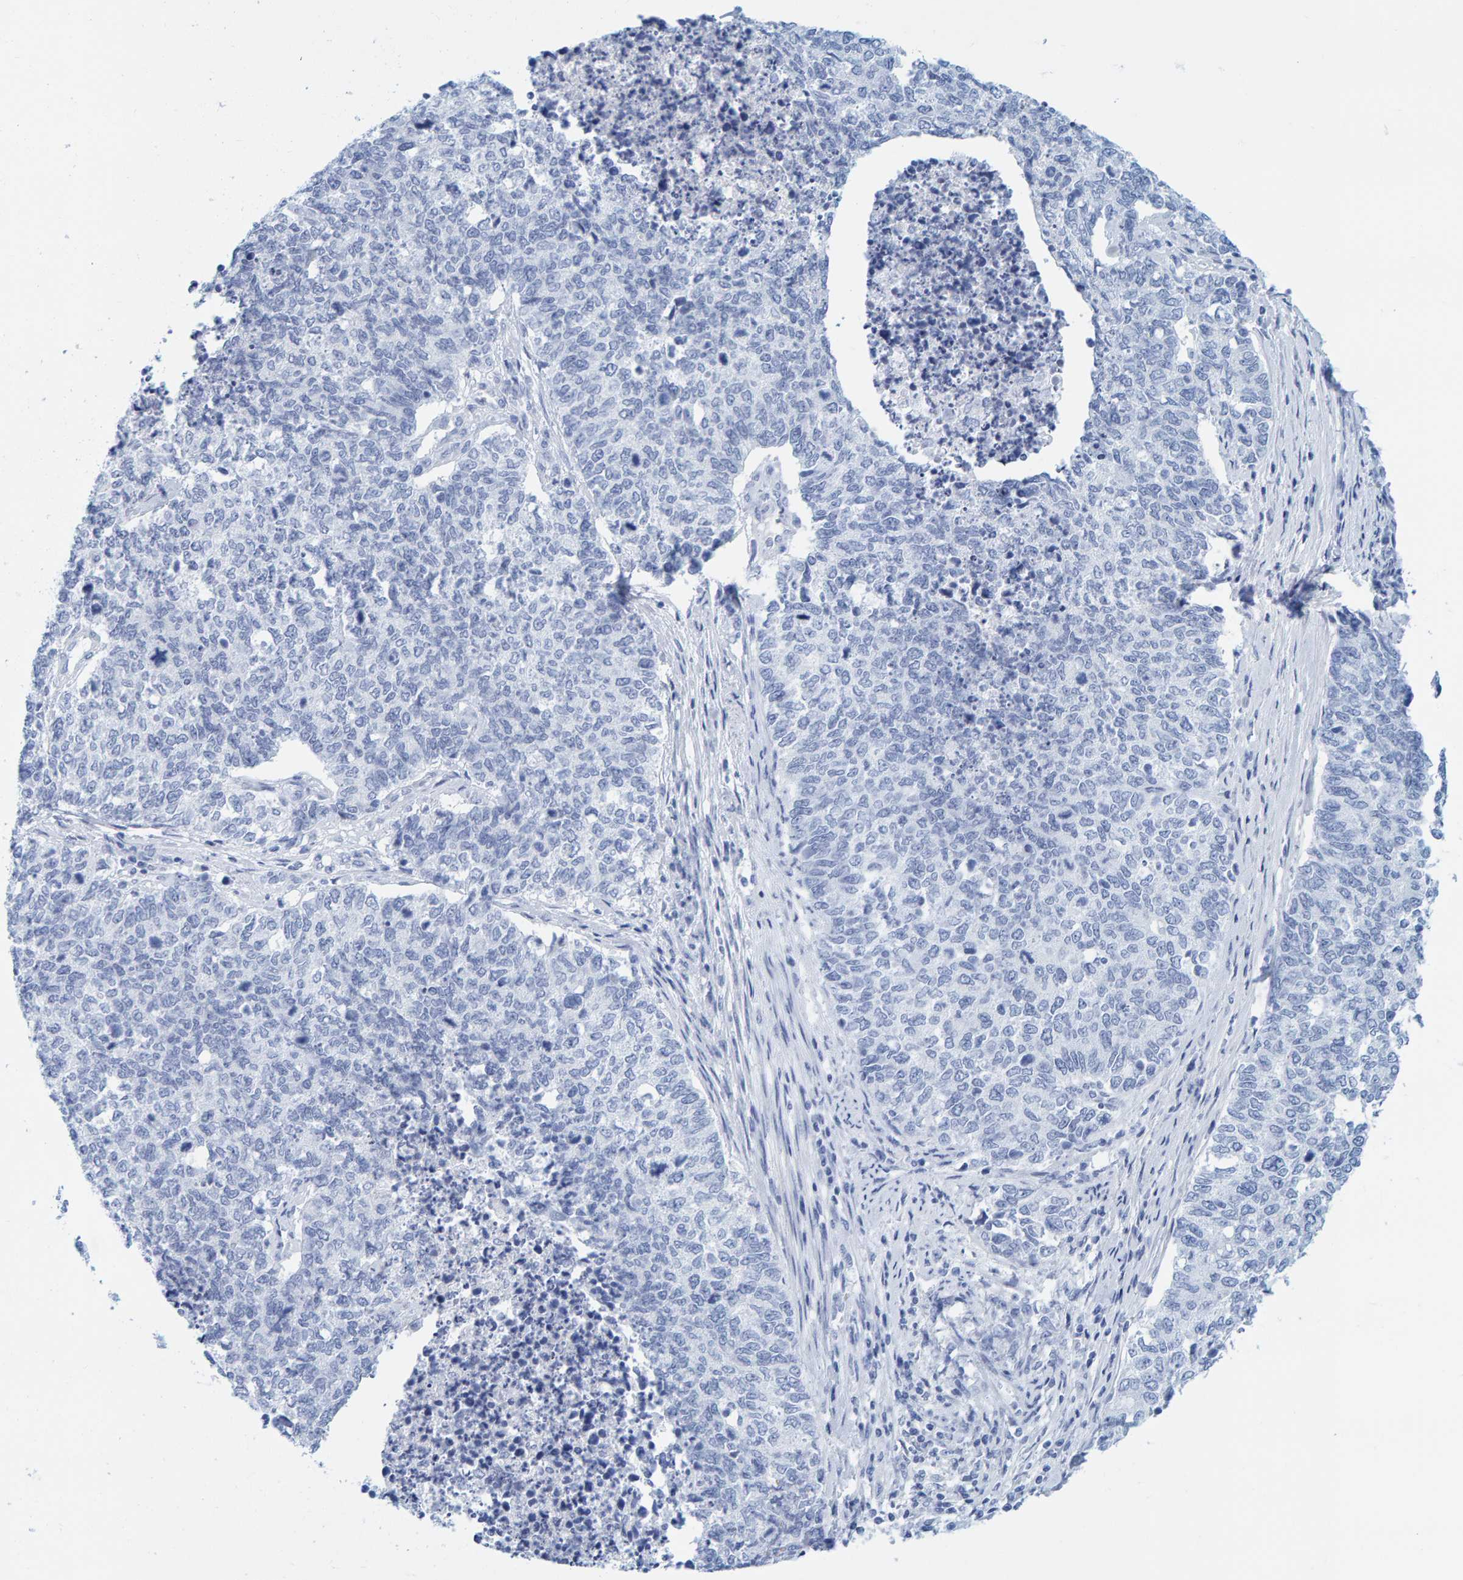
{"staining": {"intensity": "negative", "quantity": "none", "location": "none"}, "tissue": "cervical cancer", "cell_type": "Tumor cells", "image_type": "cancer", "snomed": [{"axis": "morphology", "description": "Squamous cell carcinoma, NOS"}, {"axis": "topography", "description": "Cervix"}], "caption": "Photomicrograph shows no protein staining in tumor cells of cervical cancer tissue.", "gene": "SFTPC", "patient": {"sex": "female", "age": 63}}